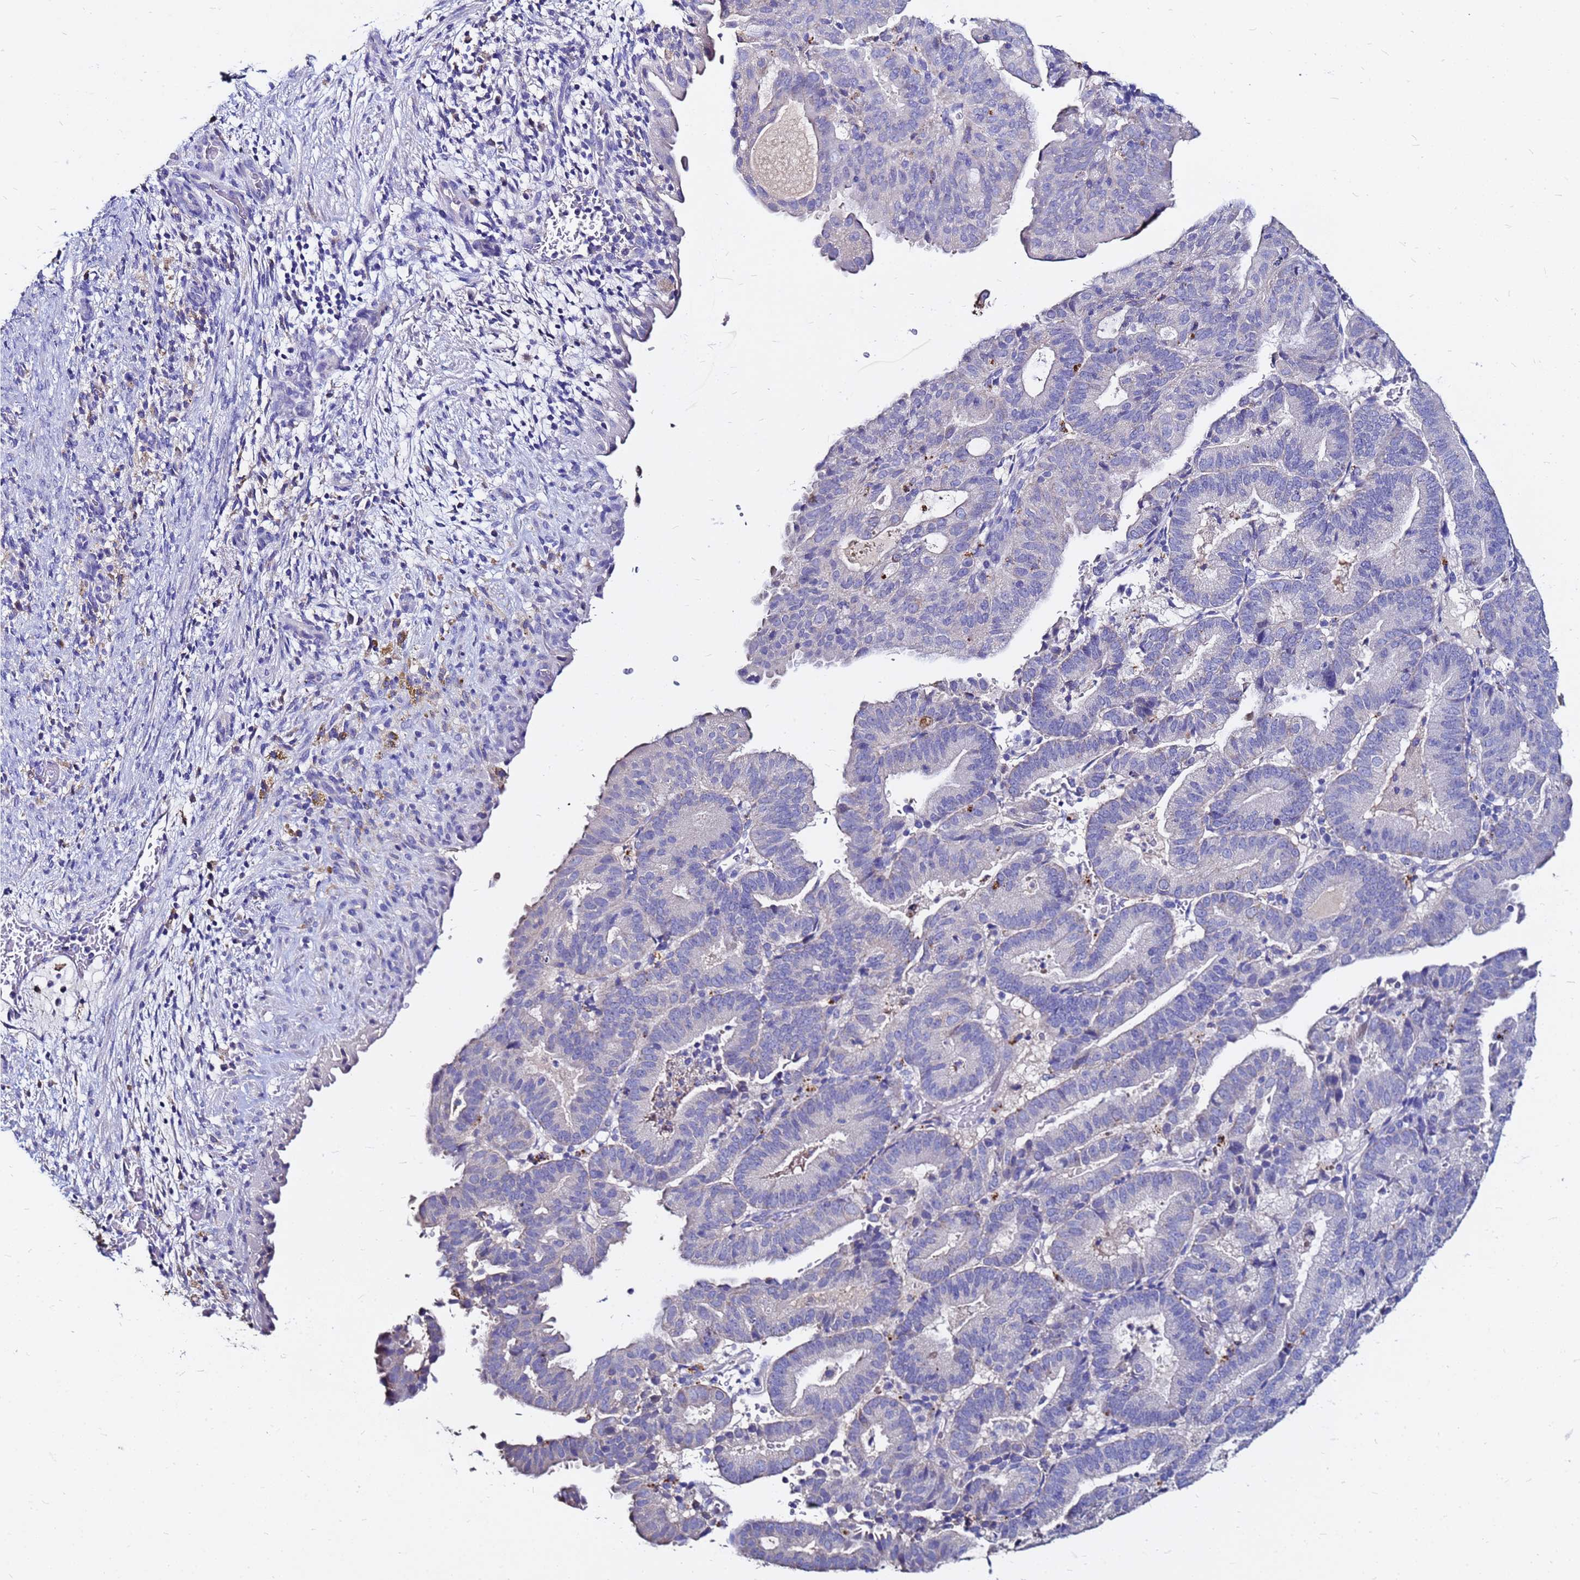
{"staining": {"intensity": "negative", "quantity": "none", "location": "none"}, "tissue": "endometrial cancer", "cell_type": "Tumor cells", "image_type": "cancer", "snomed": [{"axis": "morphology", "description": "Adenocarcinoma, NOS"}, {"axis": "topography", "description": "Endometrium"}], "caption": "Photomicrograph shows no protein positivity in tumor cells of adenocarcinoma (endometrial) tissue. (Brightfield microscopy of DAB (3,3'-diaminobenzidine) IHC at high magnification).", "gene": "FAM183A", "patient": {"sex": "female", "age": 70}}